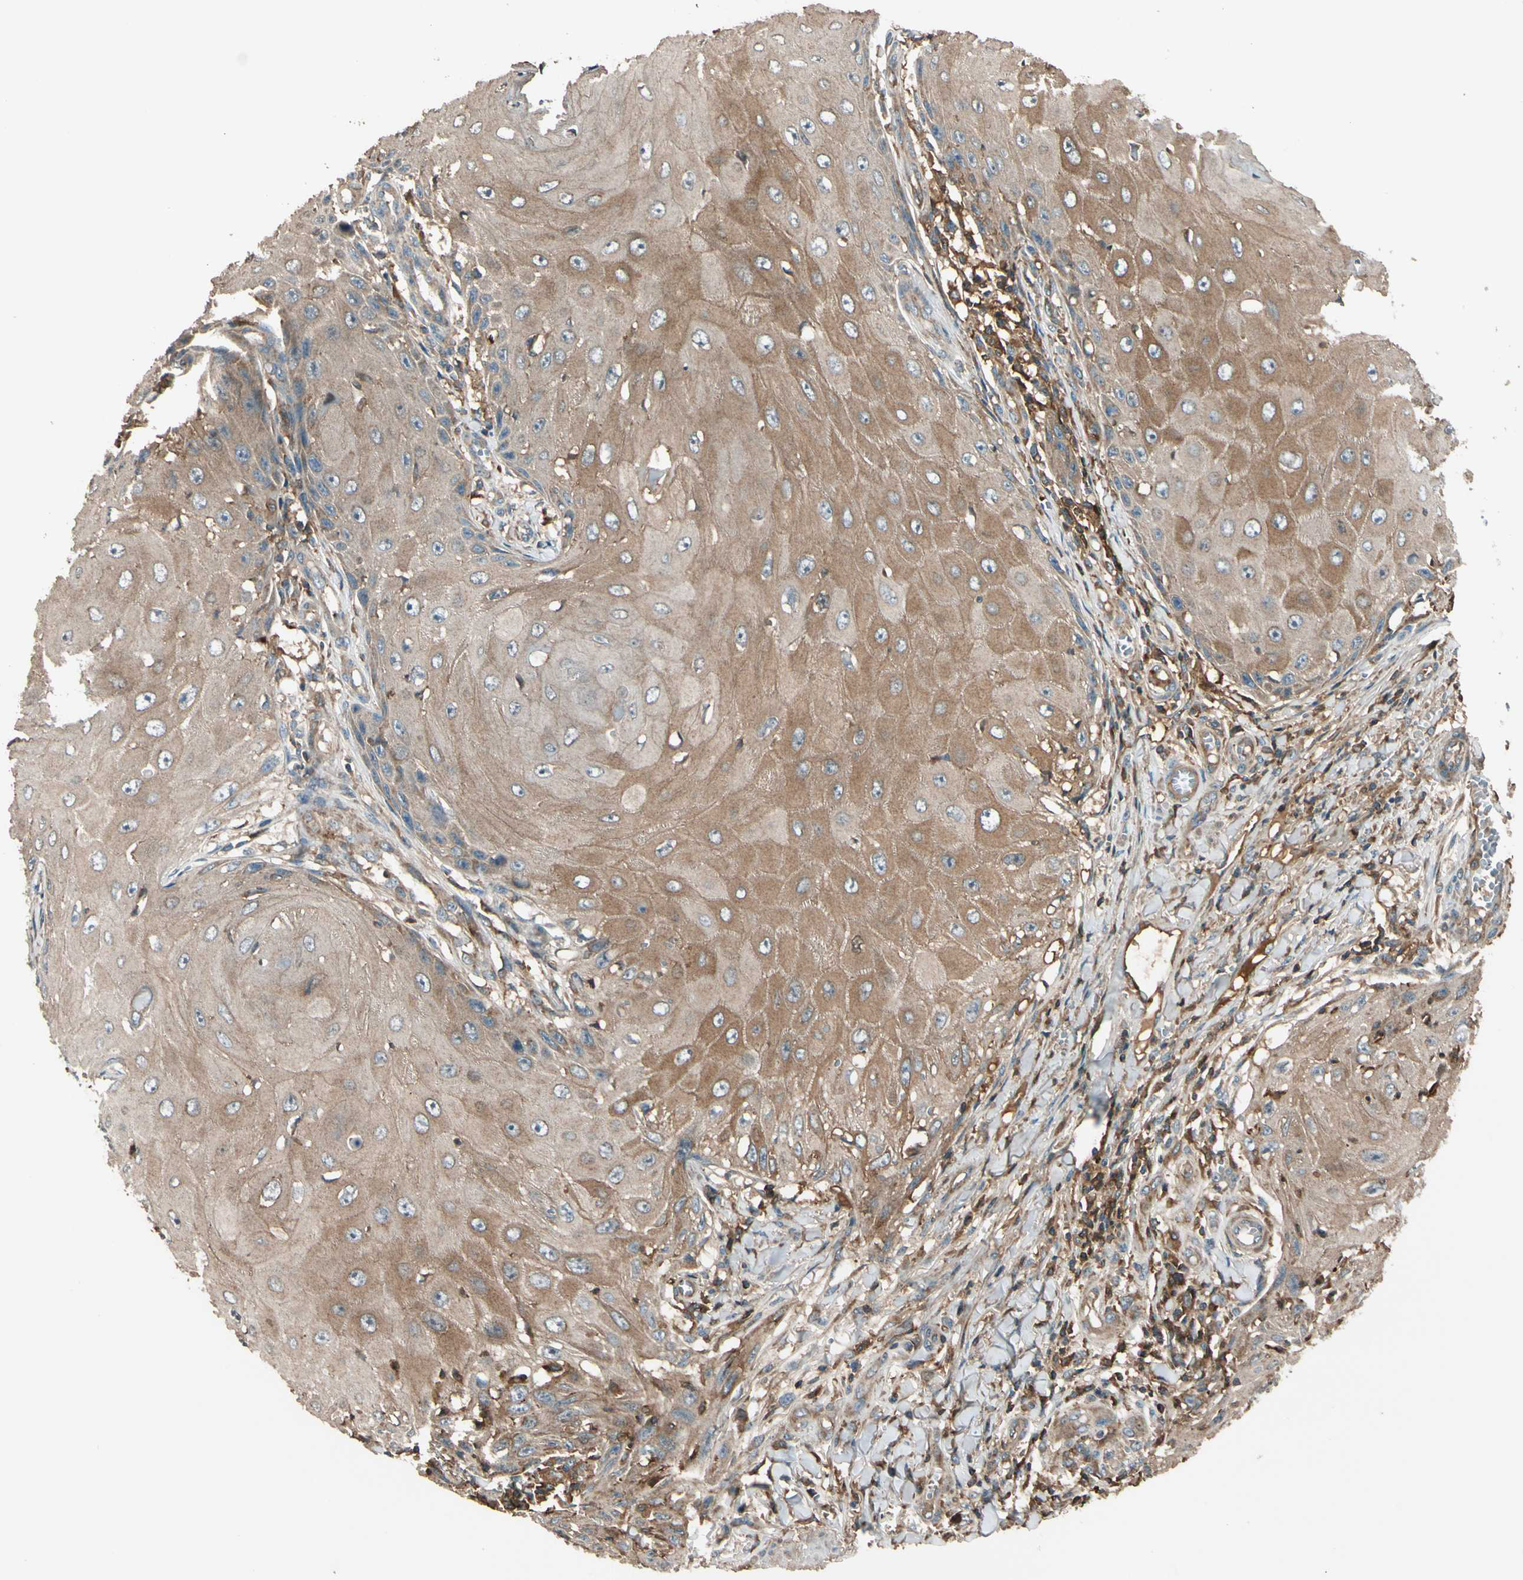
{"staining": {"intensity": "weak", "quantity": ">75%", "location": "cytoplasmic/membranous"}, "tissue": "skin cancer", "cell_type": "Tumor cells", "image_type": "cancer", "snomed": [{"axis": "morphology", "description": "Squamous cell carcinoma, NOS"}, {"axis": "topography", "description": "Skin"}], "caption": "High-magnification brightfield microscopy of skin cancer stained with DAB (3,3'-diaminobenzidine) (brown) and counterstained with hematoxylin (blue). tumor cells exhibit weak cytoplasmic/membranous expression is identified in about>75% of cells. (DAB (3,3'-diaminobenzidine) IHC with brightfield microscopy, high magnification).", "gene": "STX11", "patient": {"sex": "female", "age": 73}}